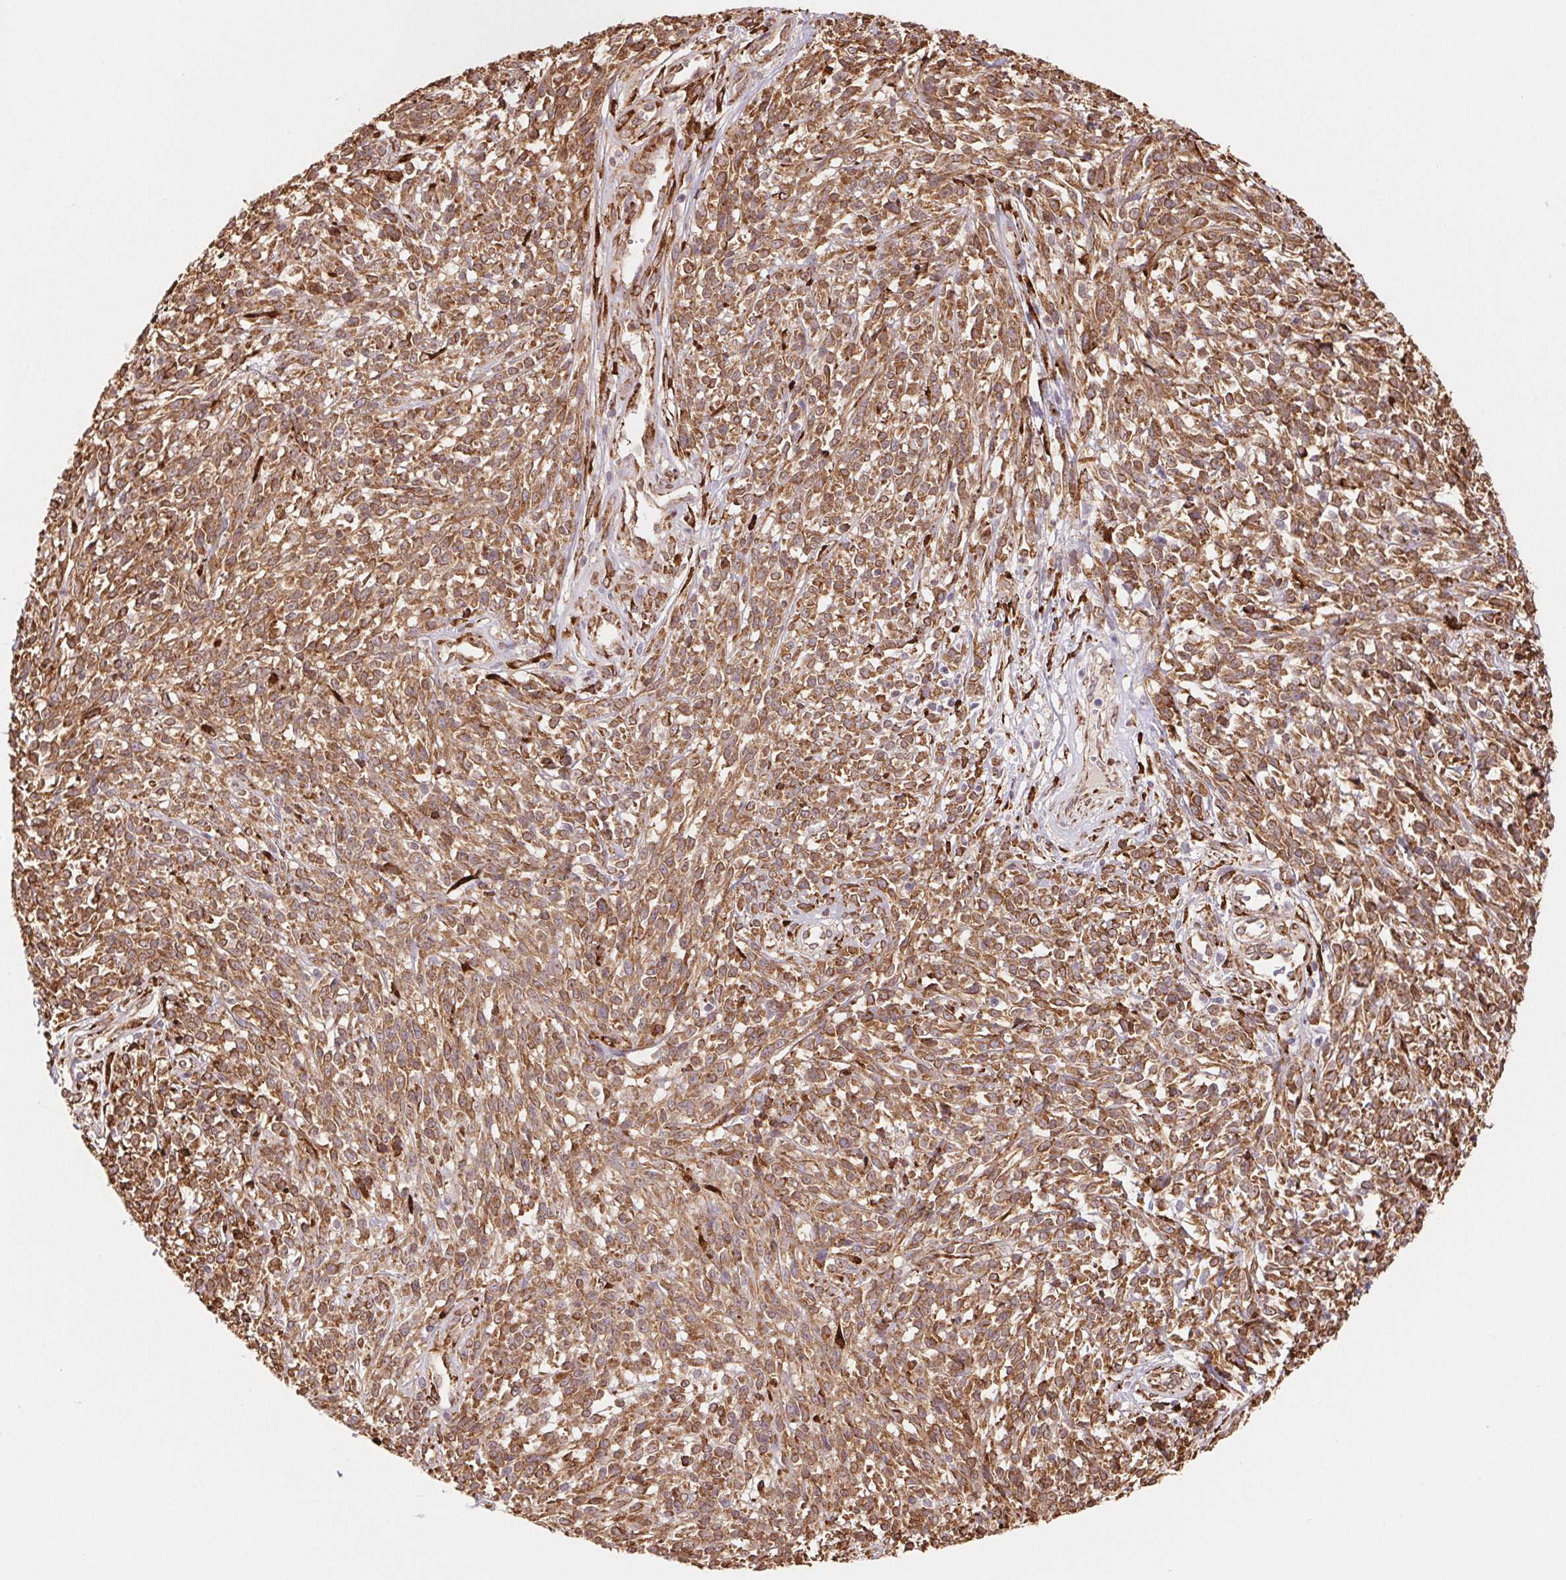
{"staining": {"intensity": "moderate", "quantity": ">75%", "location": "cytoplasmic/membranous"}, "tissue": "melanoma", "cell_type": "Tumor cells", "image_type": "cancer", "snomed": [{"axis": "morphology", "description": "Malignant melanoma, NOS"}, {"axis": "topography", "description": "Skin"}, {"axis": "topography", "description": "Skin of trunk"}], "caption": "Human melanoma stained for a protein (brown) reveals moderate cytoplasmic/membranous positive expression in approximately >75% of tumor cells.", "gene": "FKBP10", "patient": {"sex": "male", "age": 74}}